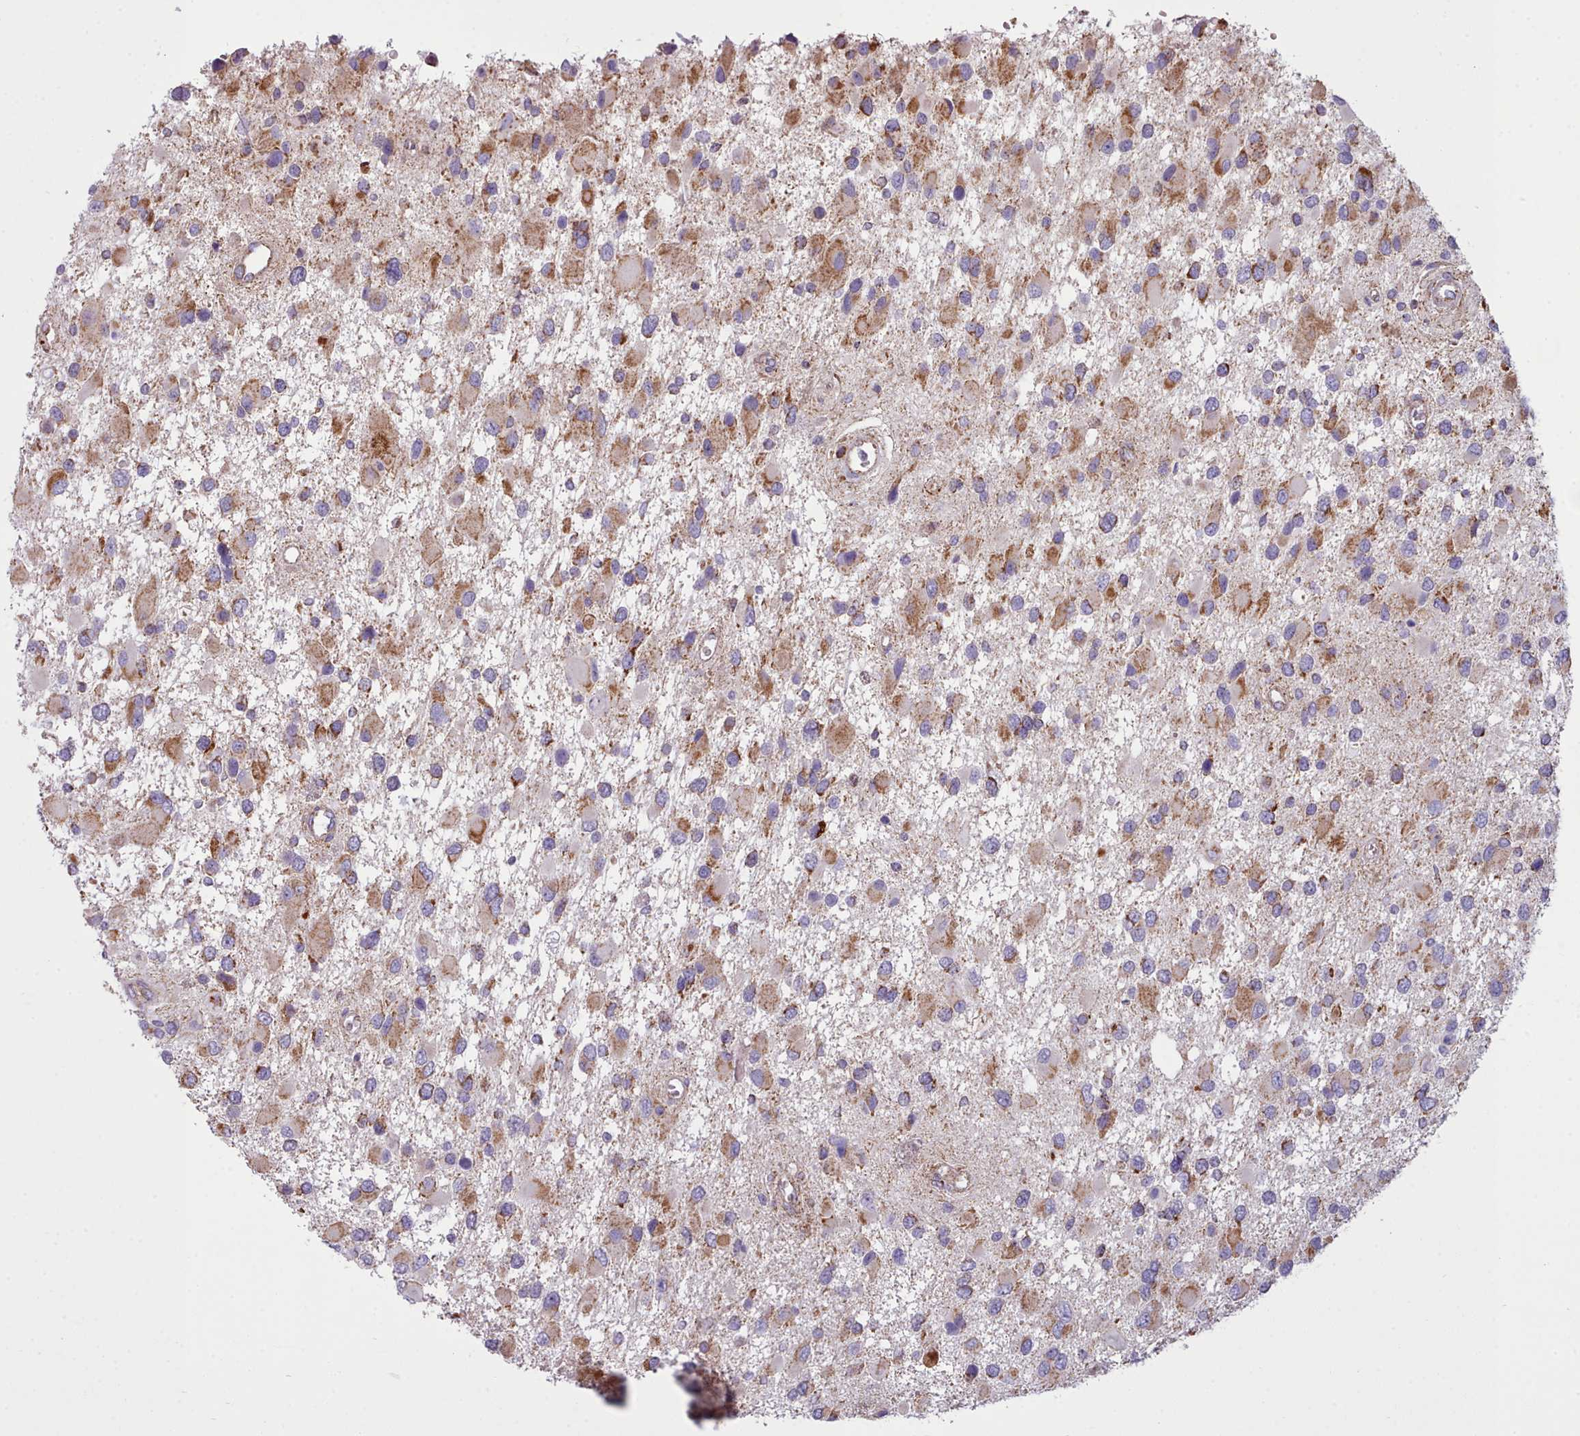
{"staining": {"intensity": "moderate", "quantity": "25%-75%", "location": "cytoplasmic/membranous"}, "tissue": "glioma", "cell_type": "Tumor cells", "image_type": "cancer", "snomed": [{"axis": "morphology", "description": "Glioma, malignant, High grade"}, {"axis": "topography", "description": "Brain"}], "caption": "The photomicrograph displays staining of malignant high-grade glioma, revealing moderate cytoplasmic/membranous protein positivity (brown color) within tumor cells. The protein is stained brown, and the nuclei are stained in blue (DAB IHC with brightfield microscopy, high magnification).", "gene": "SRP54", "patient": {"sex": "male", "age": 53}}